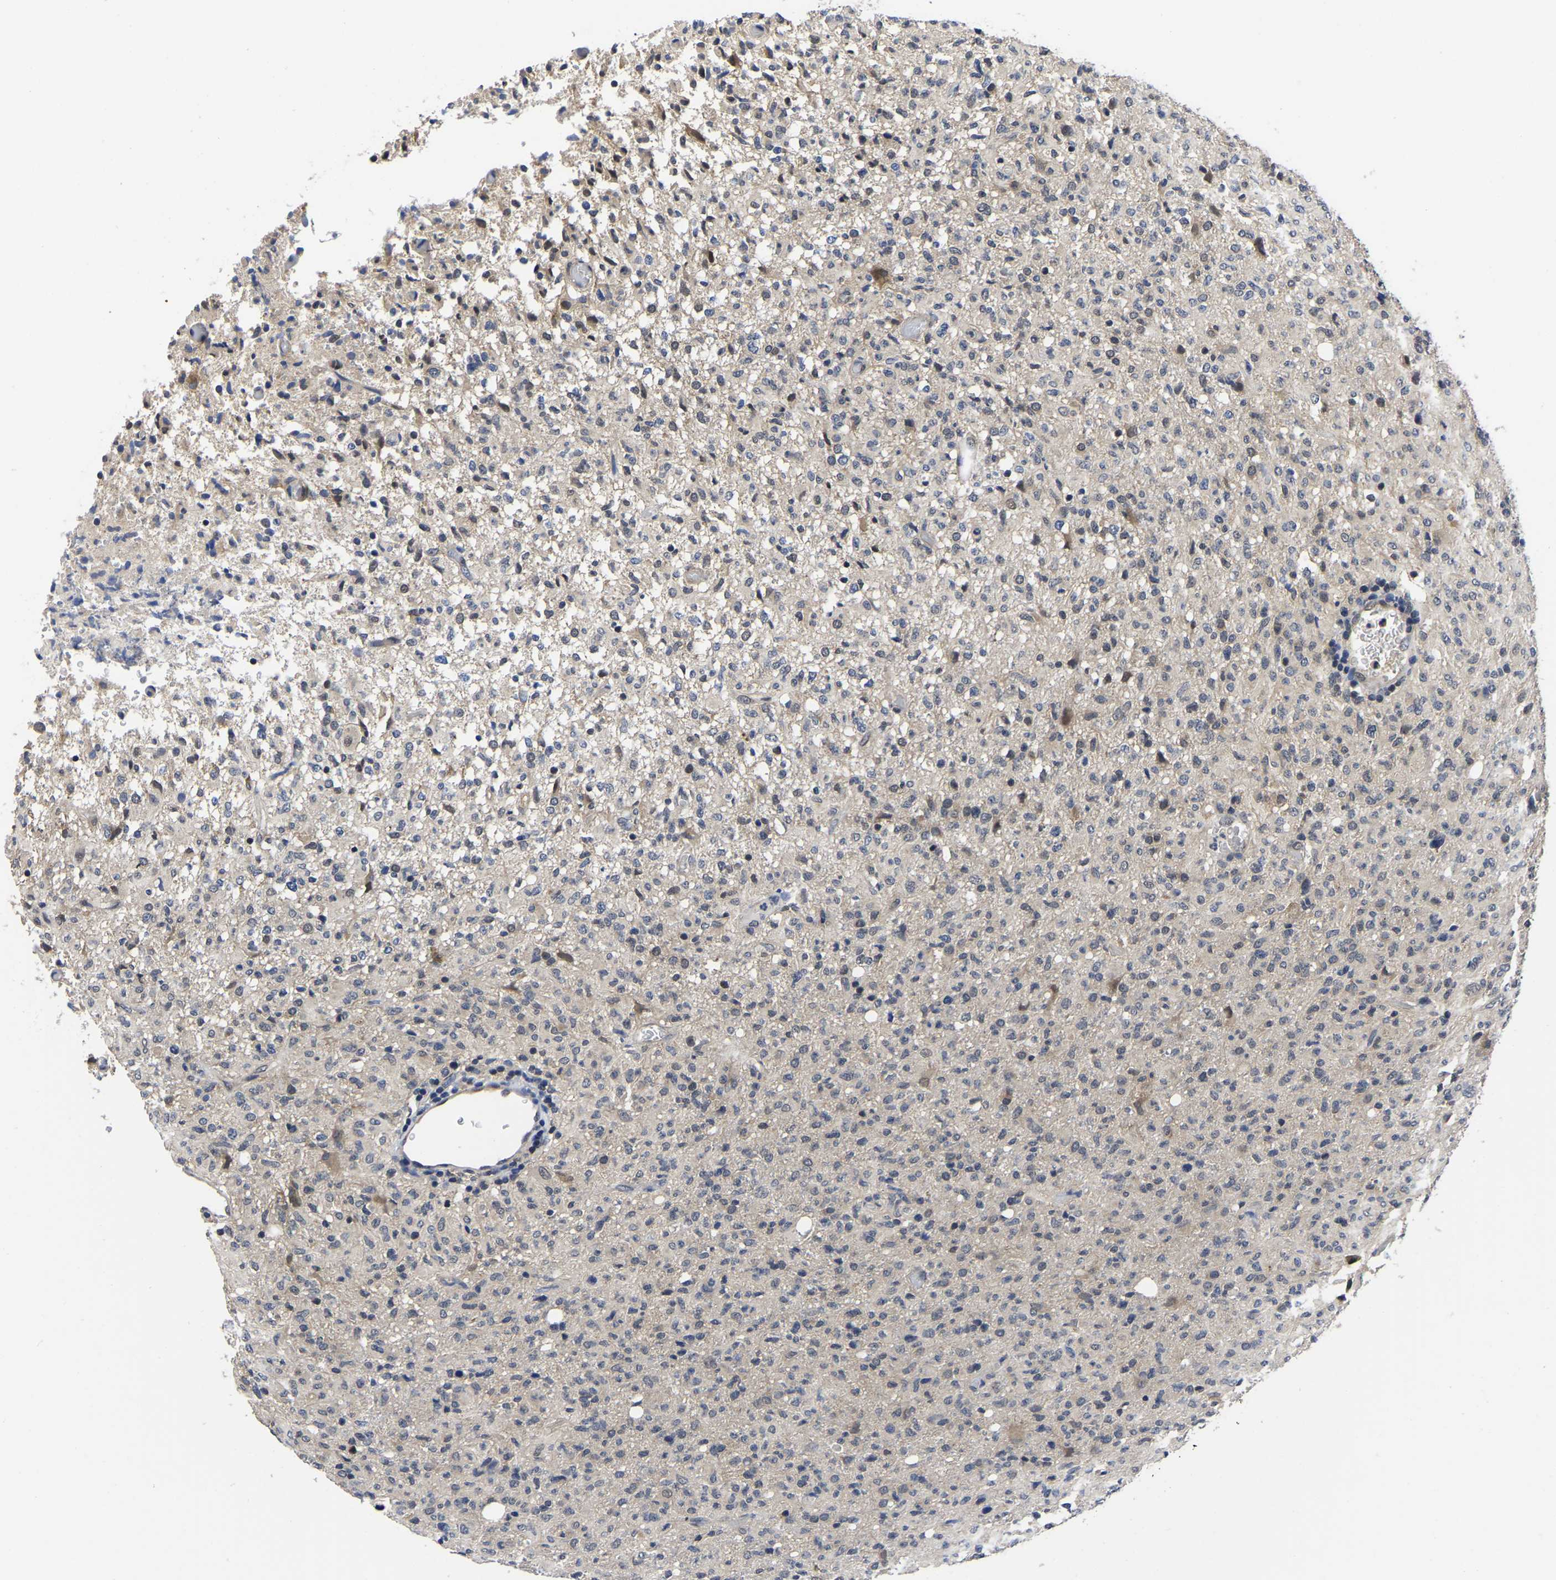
{"staining": {"intensity": "moderate", "quantity": "<25%", "location": "cytoplasmic/membranous"}, "tissue": "glioma", "cell_type": "Tumor cells", "image_type": "cancer", "snomed": [{"axis": "morphology", "description": "Glioma, malignant, High grade"}, {"axis": "topography", "description": "Brain"}], "caption": "IHC (DAB (3,3'-diaminobenzidine)) staining of human glioma shows moderate cytoplasmic/membranous protein expression in about <25% of tumor cells.", "gene": "MCOLN2", "patient": {"sex": "female", "age": 57}}